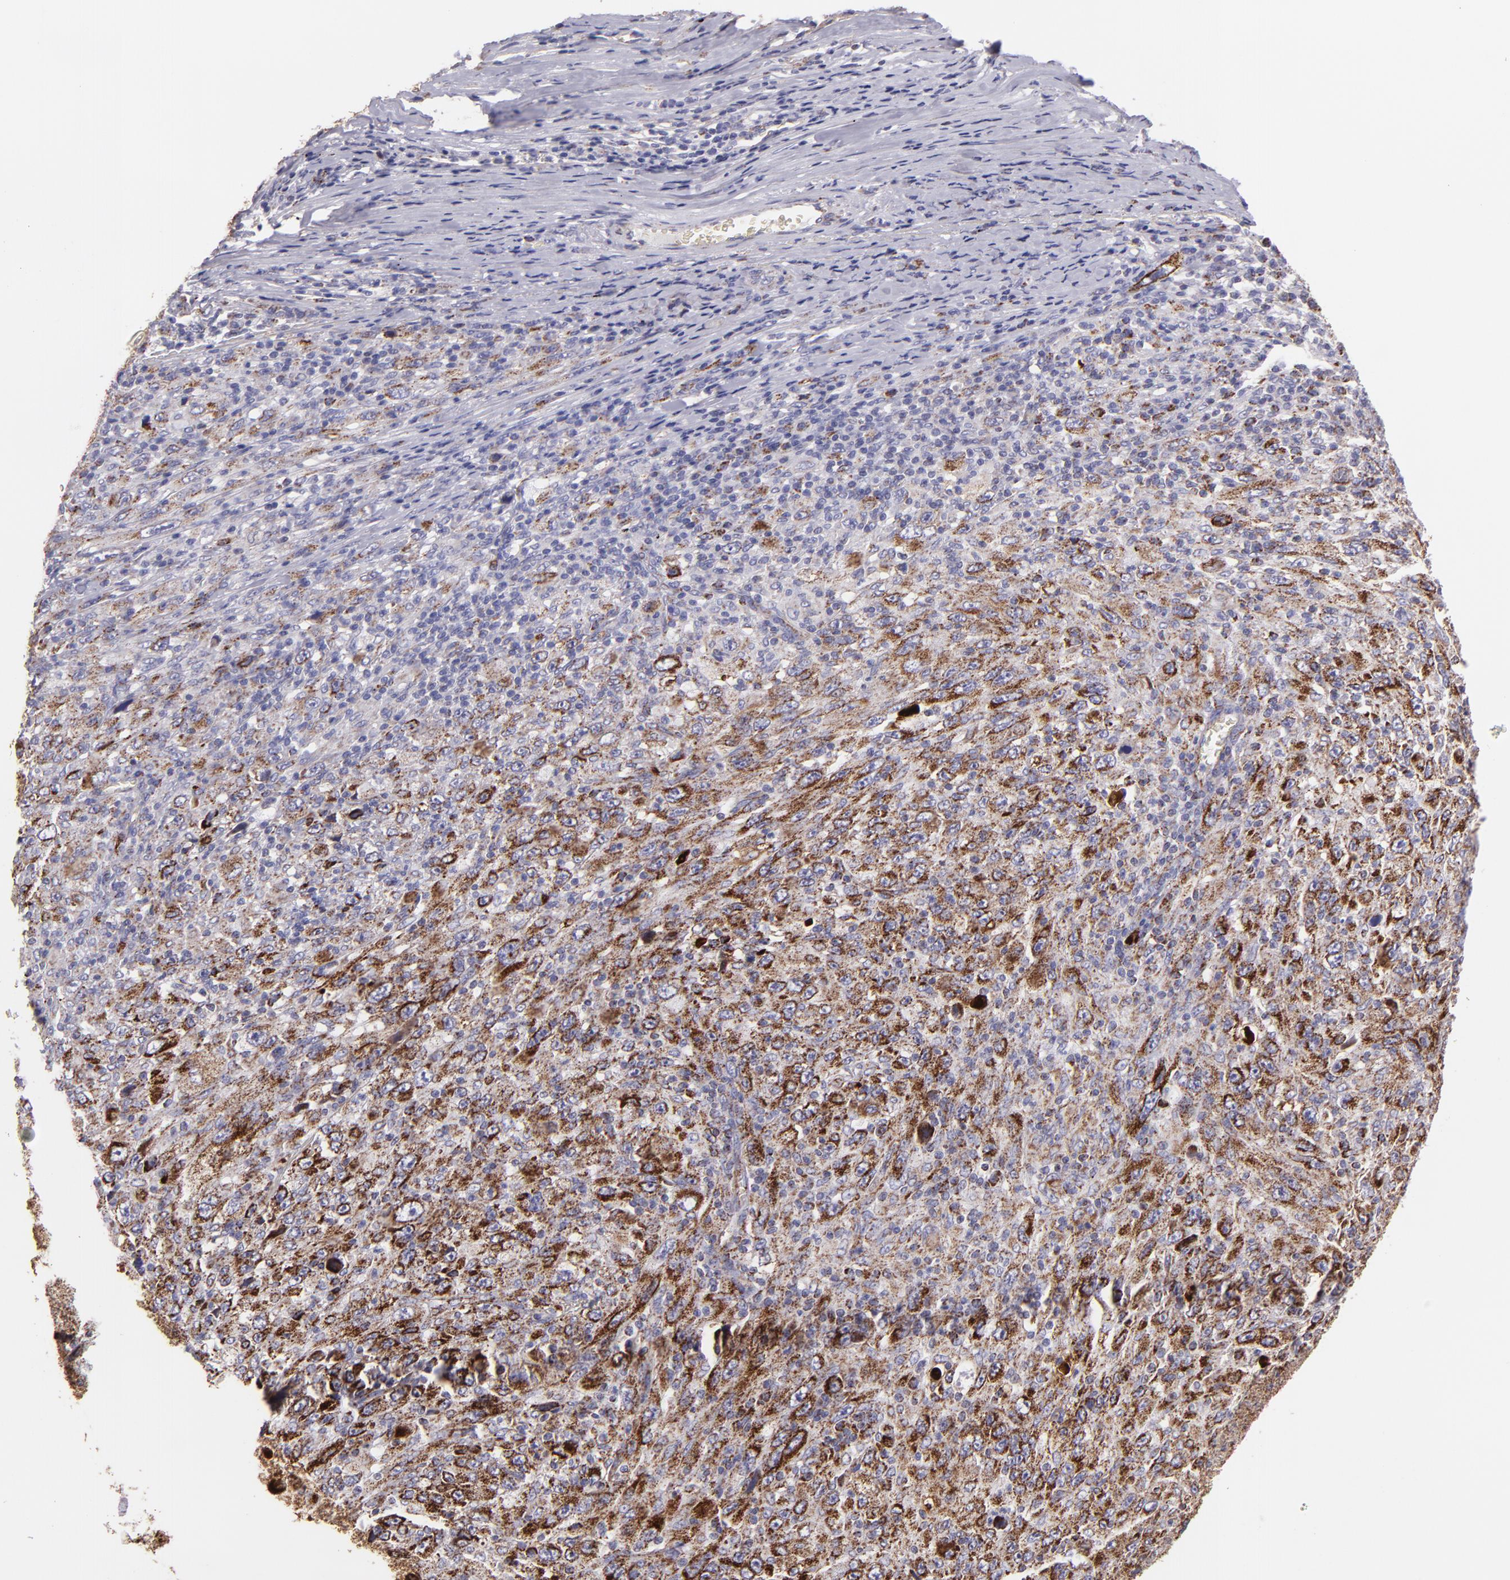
{"staining": {"intensity": "moderate", "quantity": ">75%", "location": "cytoplasmic/membranous"}, "tissue": "melanoma", "cell_type": "Tumor cells", "image_type": "cancer", "snomed": [{"axis": "morphology", "description": "Malignant melanoma, Metastatic site"}, {"axis": "topography", "description": "Skin"}], "caption": "Malignant melanoma (metastatic site) stained with immunohistochemistry (IHC) displays moderate cytoplasmic/membranous expression in about >75% of tumor cells. The protein of interest is shown in brown color, while the nuclei are stained blue.", "gene": "HSPD1", "patient": {"sex": "female", "age": 56}}